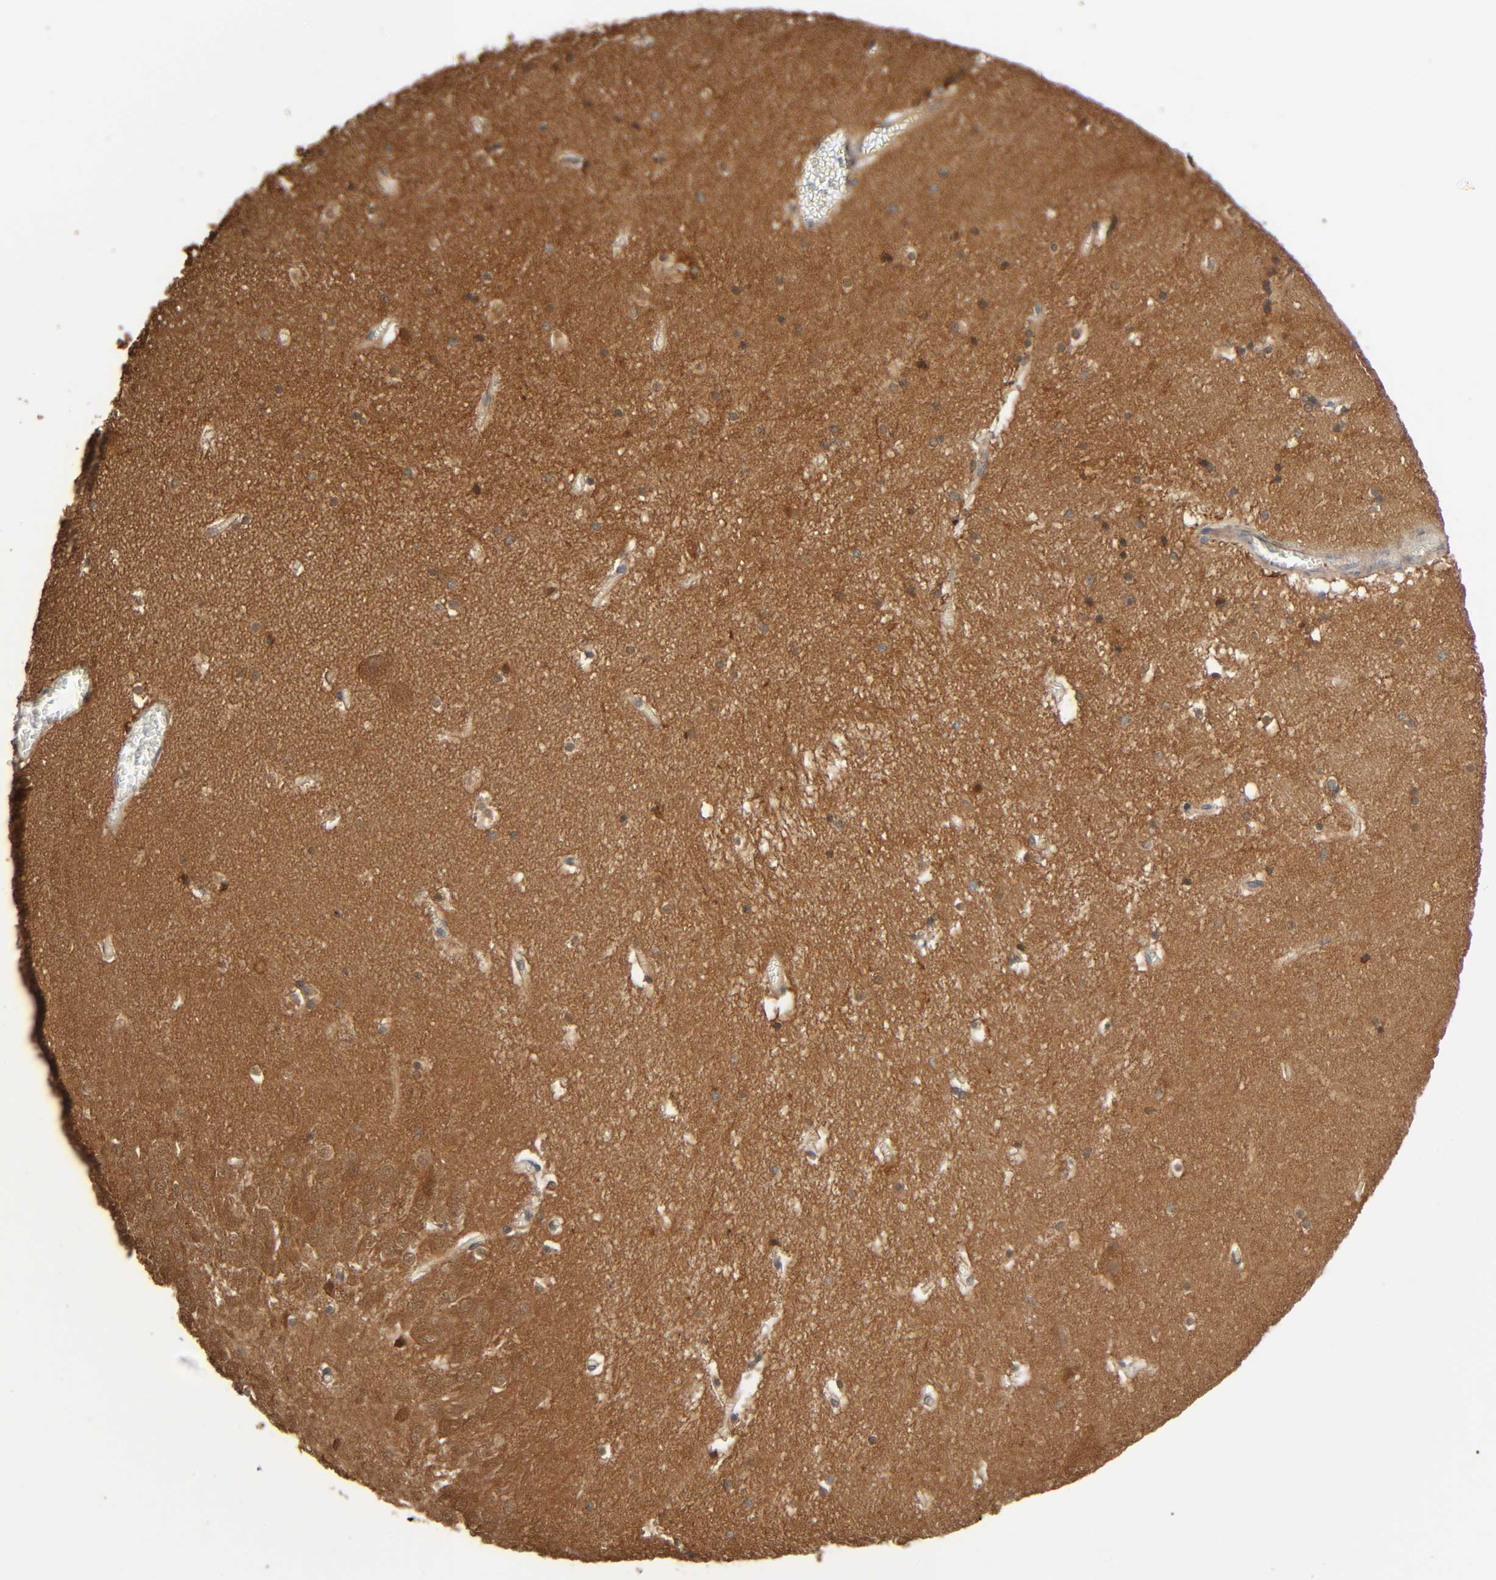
{"staining": {"intensity": "moderate", "quantity": "25%-75%", "location": "cytoplasmic/membranous"}, "tissue": "hippocampus", "cell_type": "Glial cells", "image_type": "normal", "snomed": [{"axis": "morphology", "description": "Normal tissue, NOS"}, {"axis": "topography", "description": "Hippocampus"}], "caption": "Moderate cytoplasmic/membranous protein staining is seen in about 25%-75% of glial cells in hippocampus.", "gene": "PPP2R1B", "patient": {"sex": "male", "age": 45}}